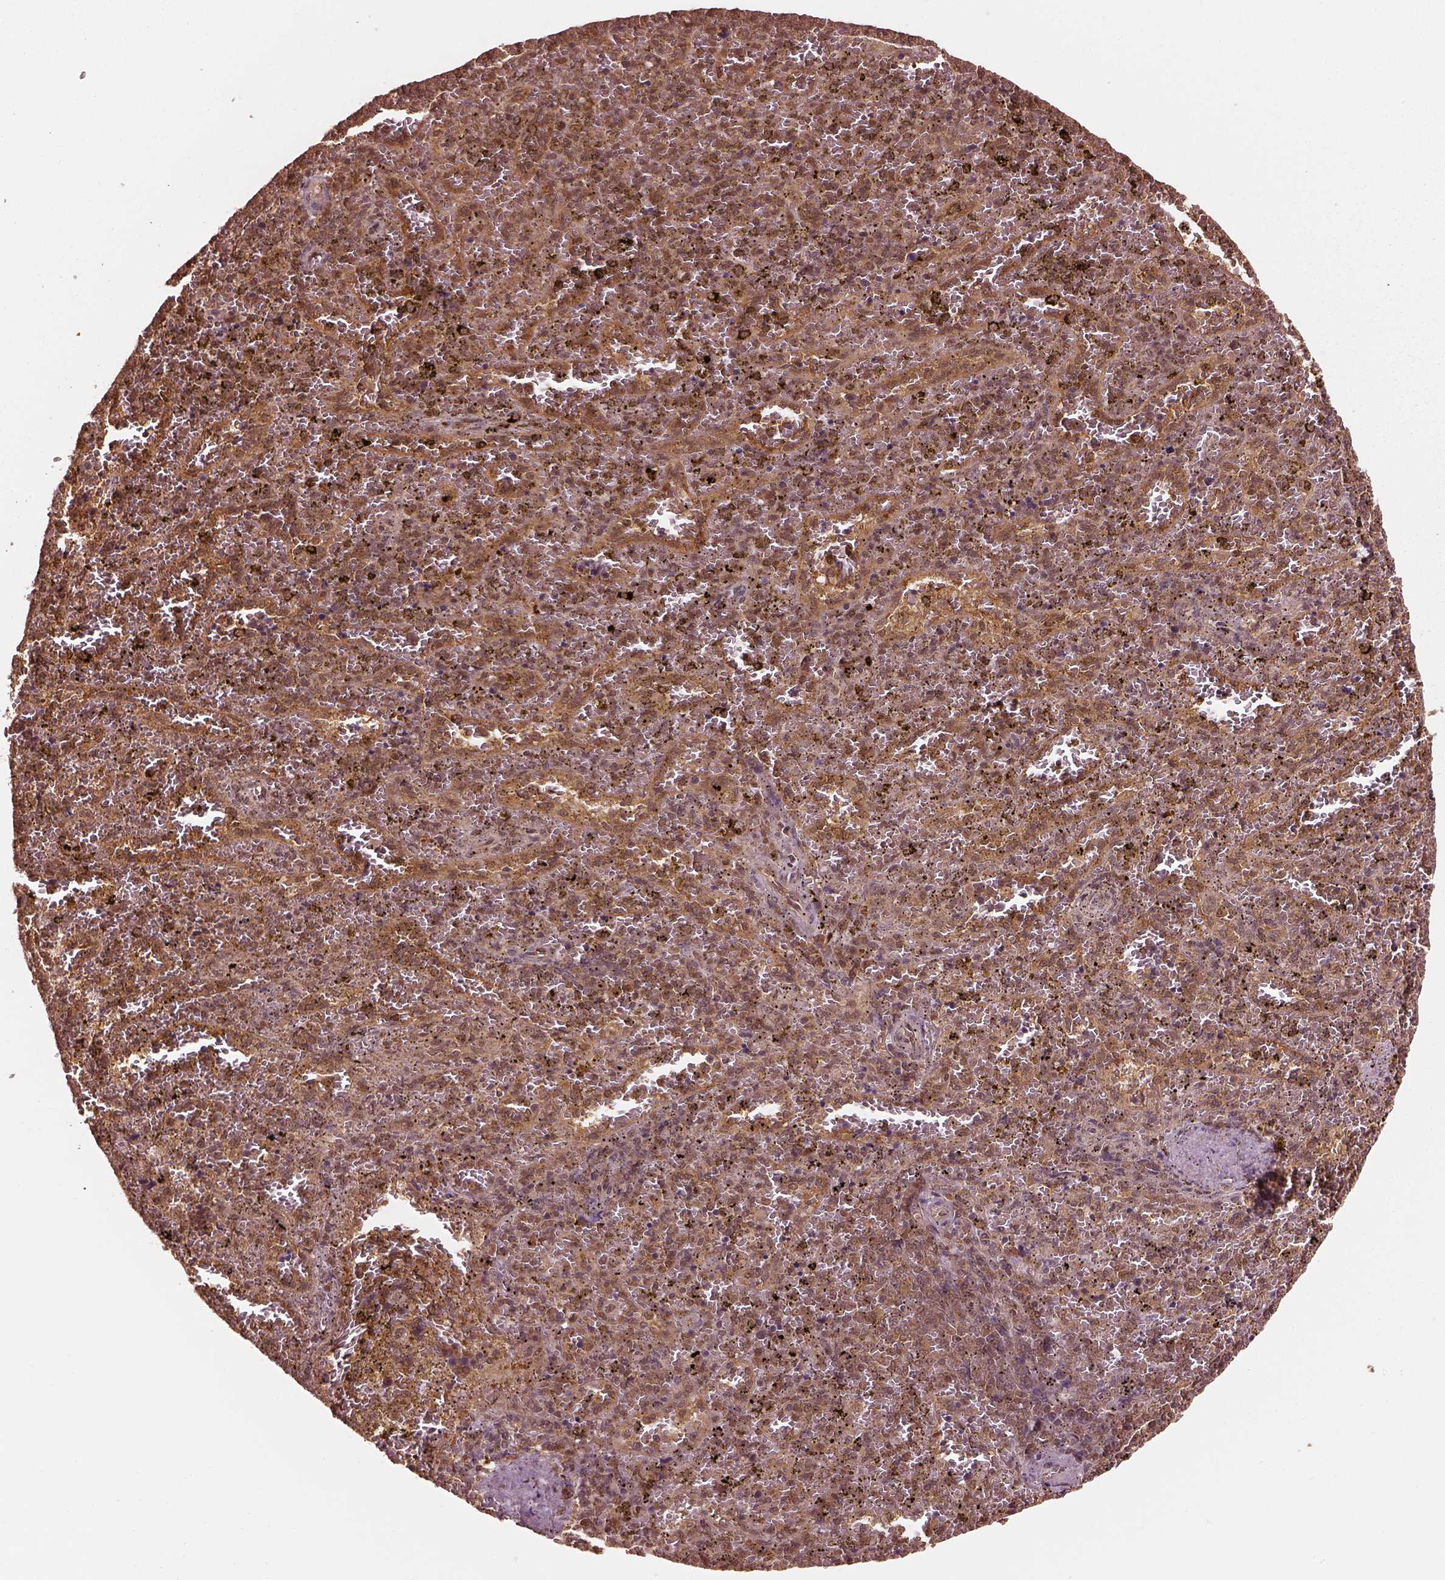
{"staining": {"intensity": "weak", "quantity": "25%-75%", "location": "cytoplasmic/membranous,nuclear"}, "tissue": "spleen", "cell_type": "Cells in red pulp", "image_type": "normal", "snomed": [{"axis": "morphology", "description": "Normal tissue, NOS"}, {"axis": "topography", "description": "Spleen"}], "caption": "The histopathology image exhibits immunohistochemical staining of benign spleen. There is weak cytoplasmic/membranous,nuclear staining is seen in approximately 25%-75% of cells in red pulp.", "gene": "PSMC5", "patient": {"sex": "female", "age": 50}}